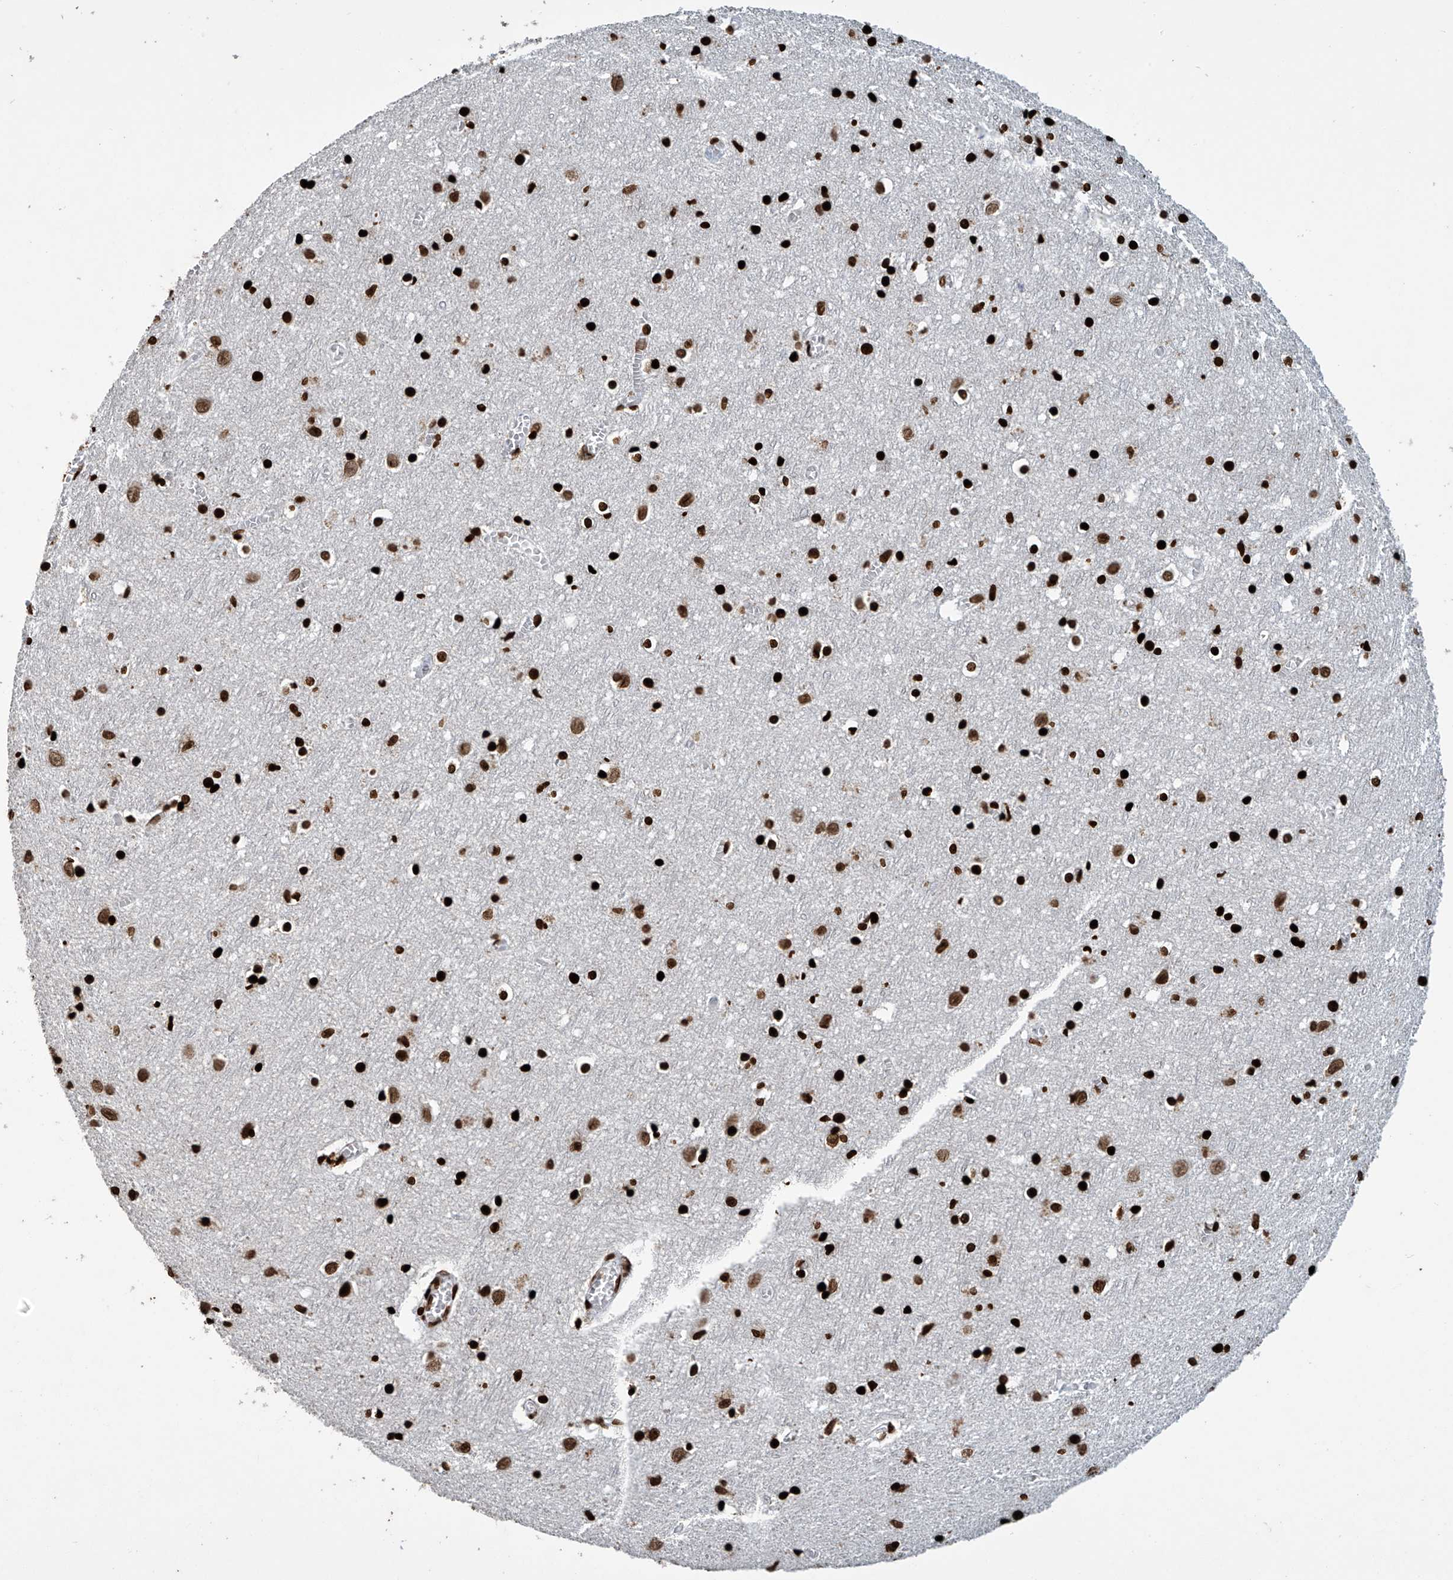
{"staining": {"intensity": "strong", "quantity": ">75%", "location": "nuclear"}, "tissue": "cerebral cortex", "cell_type": "Endothelial cells", "image_type": "normal", "snomed": [{"axis": "morphology", "description": "Normal tissue, NOS"}, {"axis": "topography", "description": "Cerebral cortex"}], "caption": "The photomicrograph reveals staining of normal cerebral cortex, revealing strong nuclear protein staining (brown color) within endothelial cells. (DAB (3,3'-diaminobenzidine) IHC, brown staining for protein, blue staining for nuclei).", "gene": "H4C16", "patient": {"sex": "female", "age": 64}}